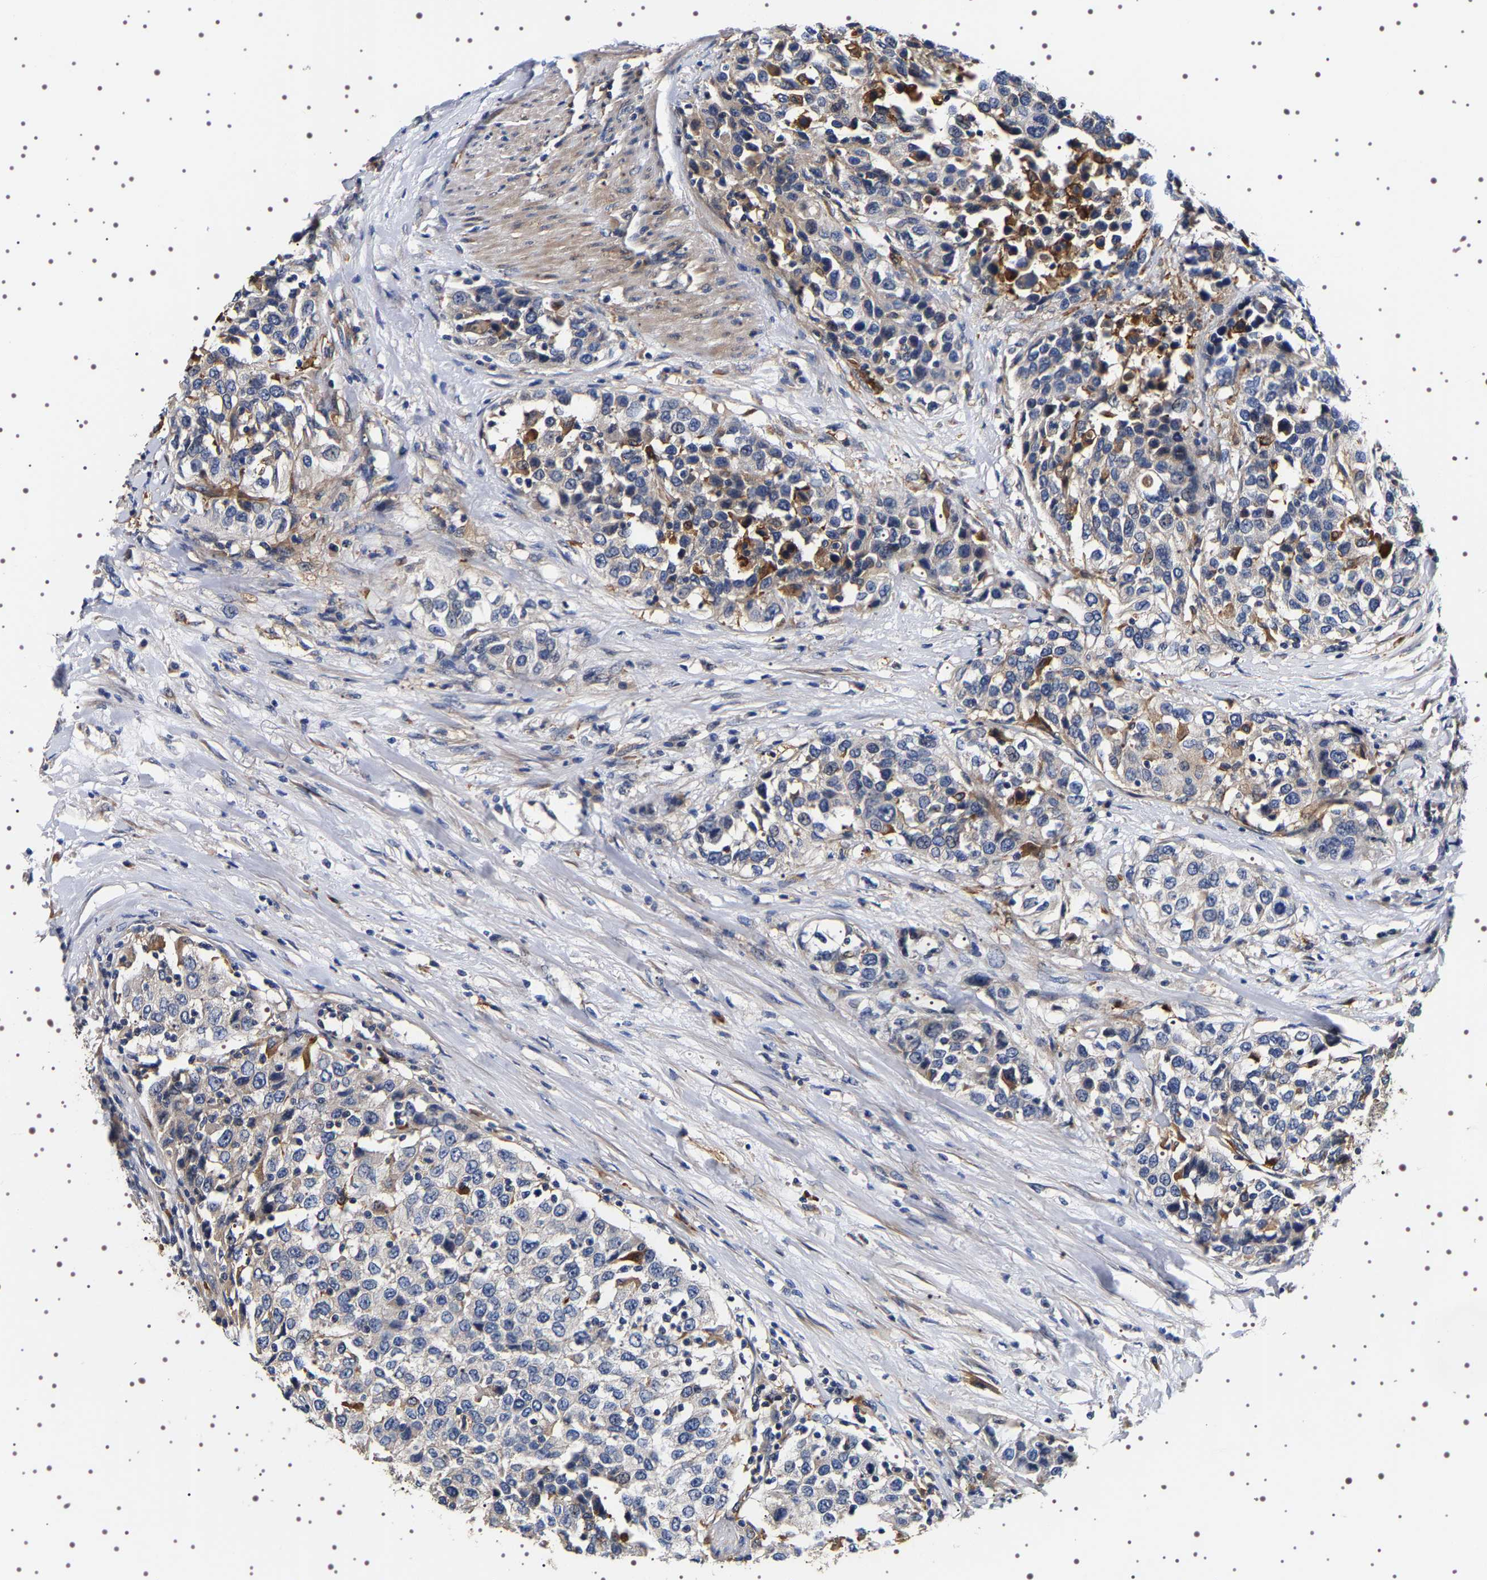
{"staining": {"intensity": "weak", "quantity": "<25%", "location": "cytoplasmic/membranous"}, "tissue": "urothelial cancer", "cell_type": "Tumor cells", "image_type": "cancer", "snomed": [{"axis": "morphology", "description": "Urothelial carcinoma, High grade"}, {"axis": "topography", "description": "Urinary bladder"}], "caption": "High magnification brightfield microscopy of urothelial cancer stained with DAB (3,3'-diaminobenzidine) (brown) and counterstained with hematoxylin (blue): tumor cells show no significant positivity.", "gene": "ALPL", "patient": {"sex": "female", "age": 80}}